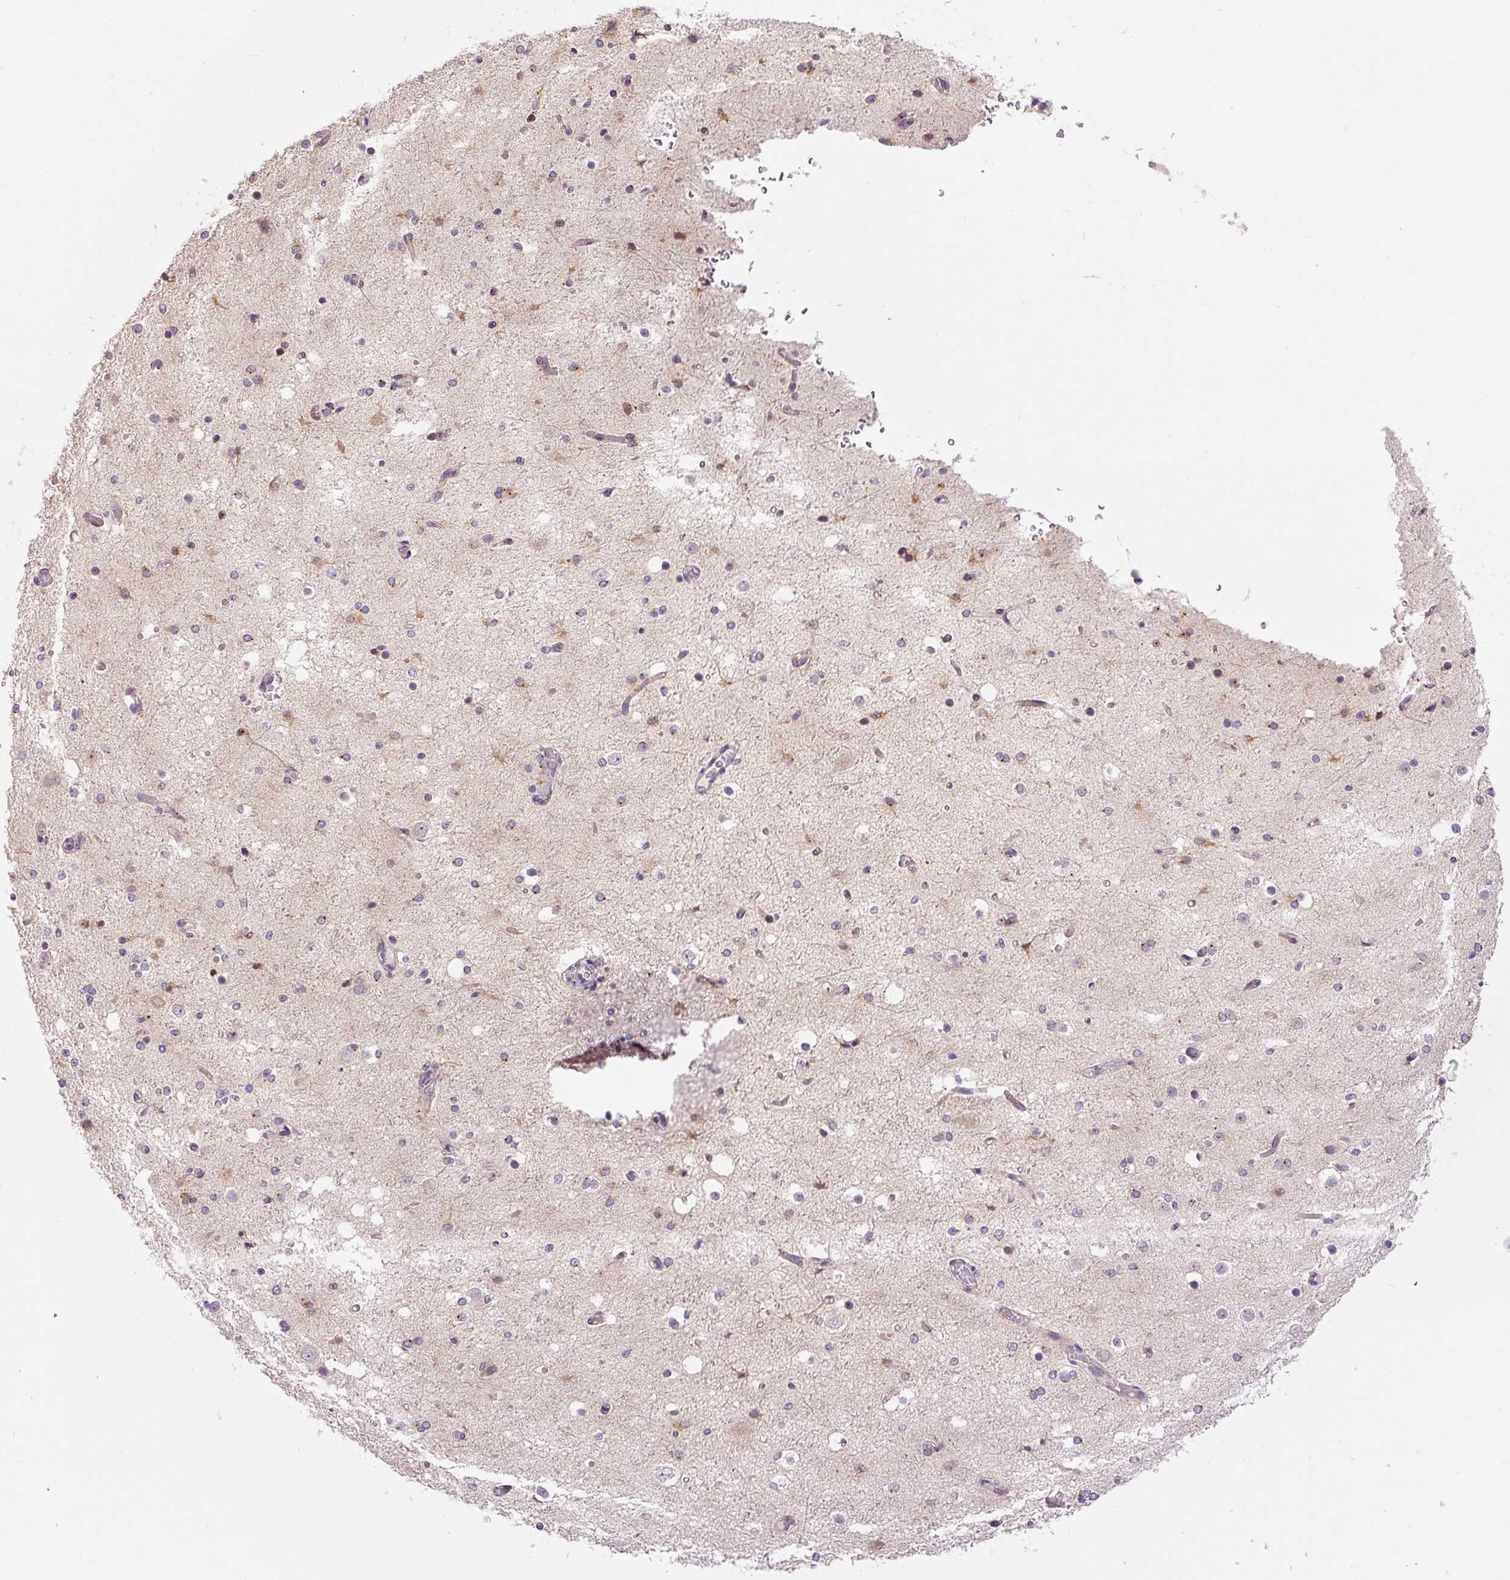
{"staining": {"intensity": "negative", "quantity": "none", "location": "none"}, "tissue": "cerebral cortex", "cell_type": "Endothelial cells", "image_type": "normal", "snomed": [{"axis": "morphology", "description": "Normal tissue, NOS"}, {"axis": "morphology", "description": "Inflammation, NOS"}, {"axis": "topography", "description": "Cerebral cortex"}], "caption": "The photomicrograph shows no significant expression in endothelial cells of cerebral cortex. (DAB (3,3'-diaminobenzidine) immunohistochemistry (IHC) with hematoxylin counter stain).", "gene": "PCM1", "patient": {"sex": "male", "age": 6}}